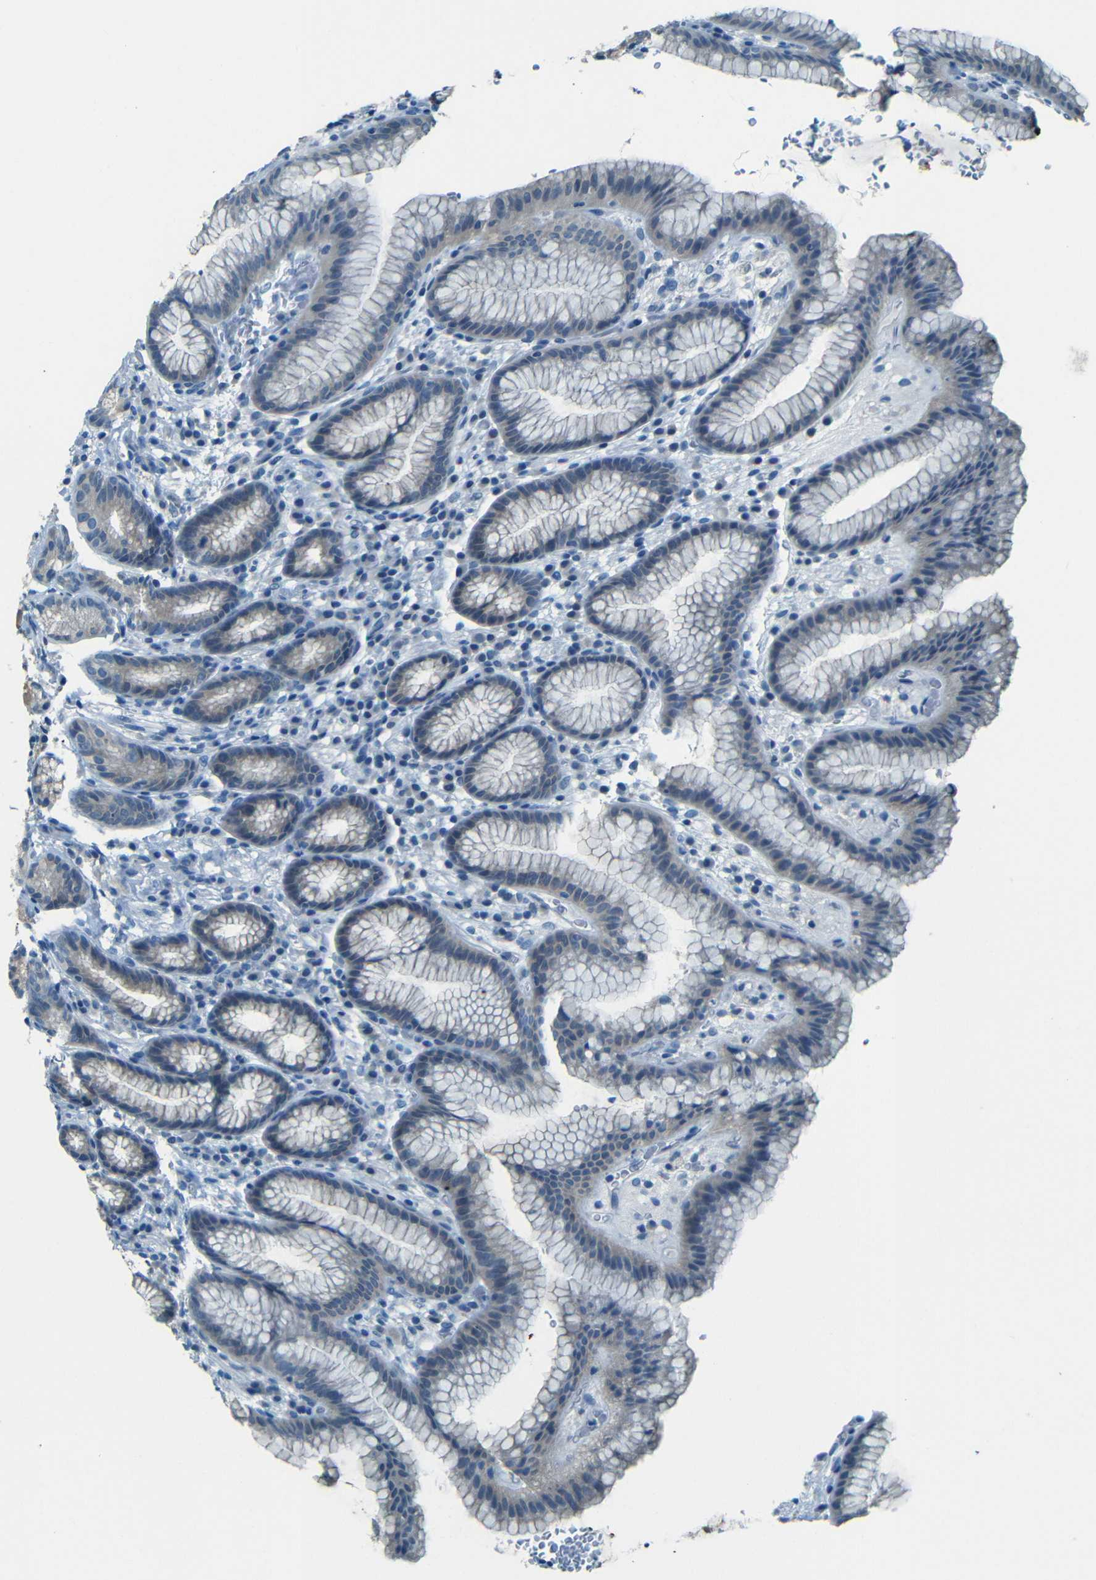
{"staining": {"intensity": "weak", "quantity": "<25%", "location": "cytoplasmic/membranous"}, "tissue": "stomach", "cell_type": "Glandular cells", "image_type": "normal", "snomed": [{"axis": "morphology", "description": "Normal tissue, NOS"}, {"axis": "topography", "description": "Stomach, lower"}], "caption": "Stomach stained for a protein using immunohistochemistry (IHC) displays no expression glandular cells.", "gene": "ZMAT1", "patient": {"sex": "male", "age": 52}}